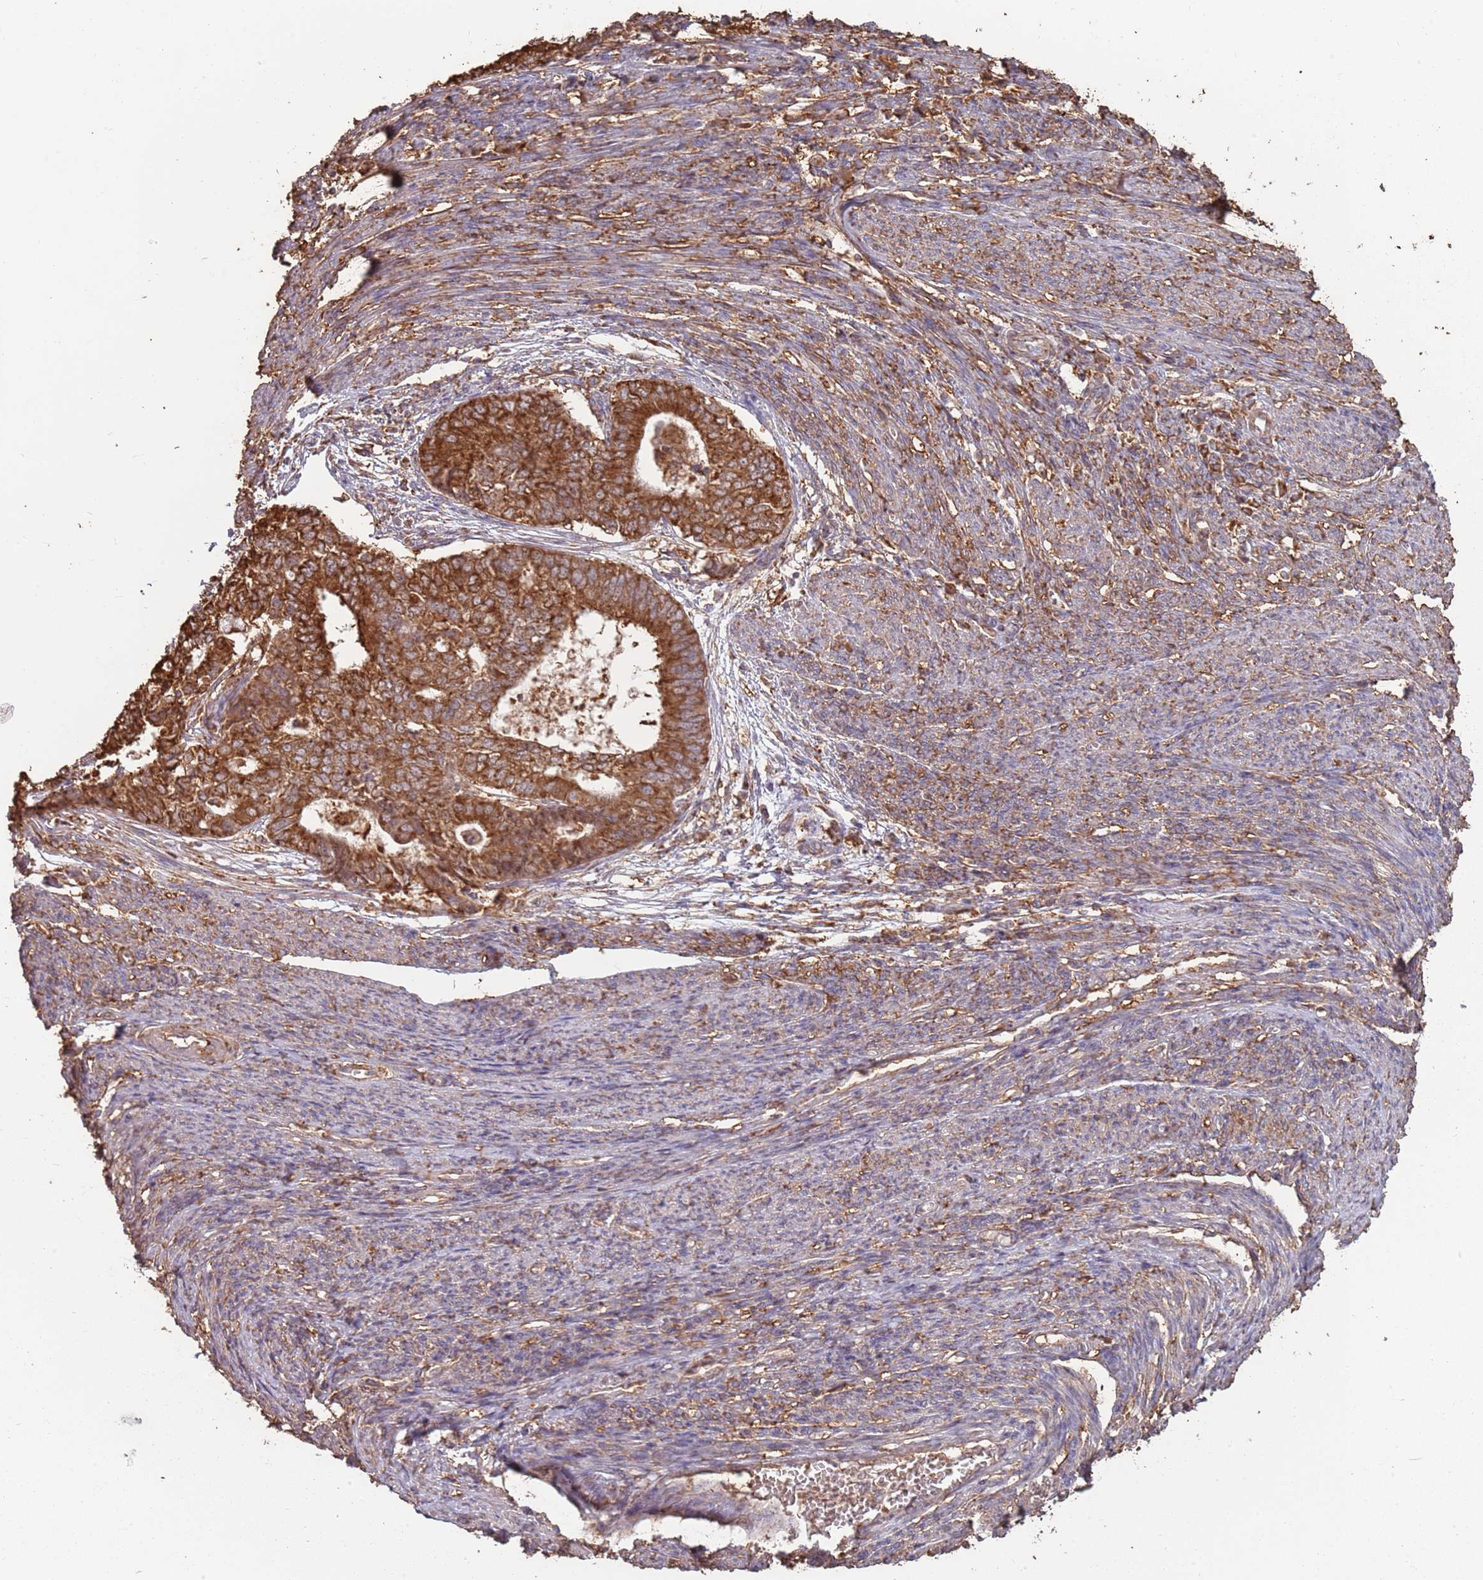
{"staining": {"intensity": "strong", "quantity": ">75%", "location": "cytoplasmic/membranous"}, "tissue": "endometrial cancer", "cell_type": "Tumor cells", "image_type": "cancer", "snomed": [{"axis": "morphology", "description": "Adenocarcinoma, NOS"}, {"axis": "topography", "description": "Endometrium"}], "caption": "High-magnification brightfield microscopy of endometrial adenocarcinoma stained with DAB (3,3'-diaminobenzidine) (brown) and counterstained with hematoxylin (blue). tumor cells exhibit strong cytoplasmic/membranous expression is present in approximately>75% of cells. Nuclei are stained in blue.", "gene": "ATOSB", "patient": {"sex": "female", "age": 62}}